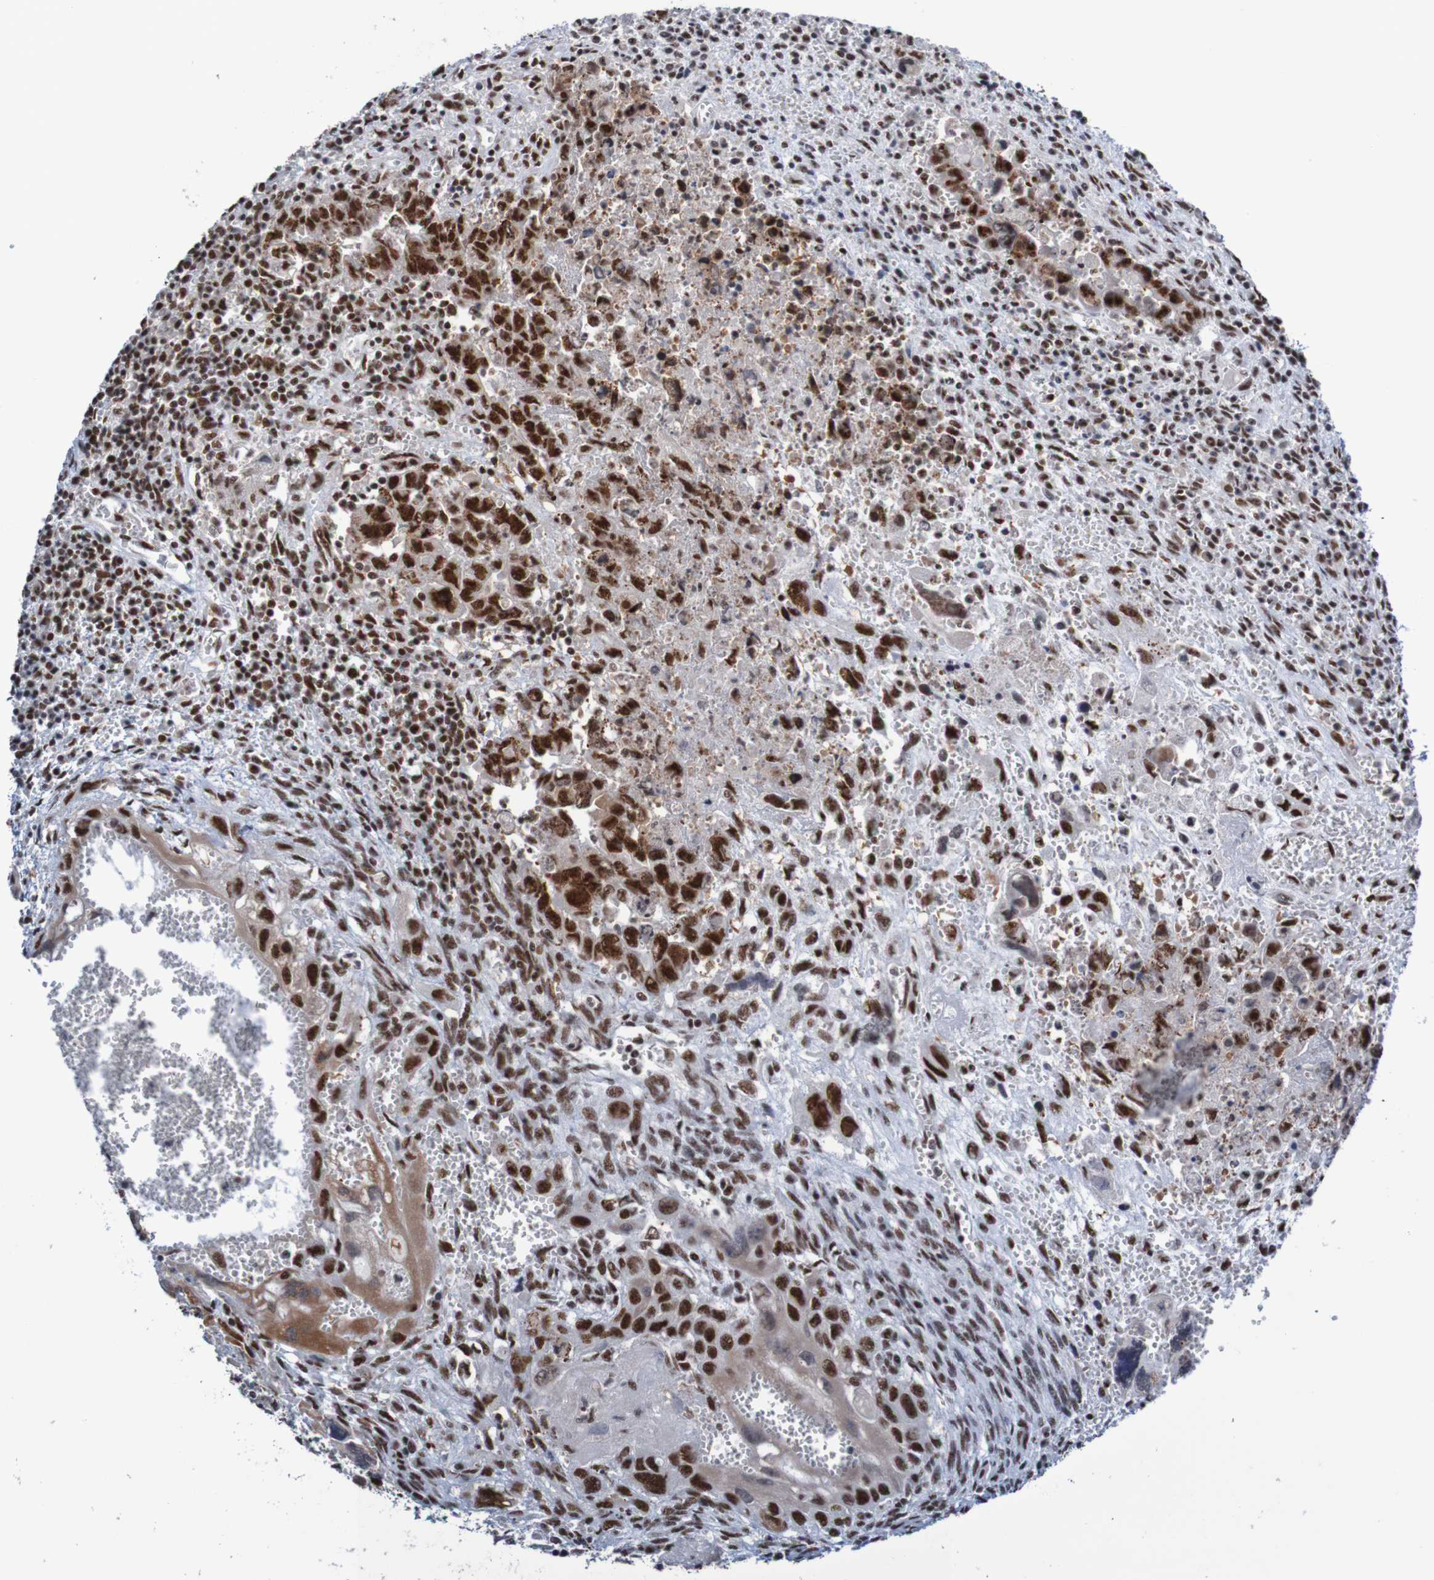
{"staining": {"intensity": "strong", "quantity": ">75%", "location": "nuclear"}, "tissue": "testis cancer", "cell_type": "Tumor cells", "image_type": "cancer", "snomed": [{"axis": "morphology", "description": "Carcinoma, Embryonal, NOS"}, {"axis": "topography", "description": "Testis"}], "caption": "Protein expression analysis of testis embryonal carcinoma exhibits strong nuclear expression in approximately >75% of tumor cells.", "gene": "CDC5L", "patient": {"sex": "male", "age": 28}}